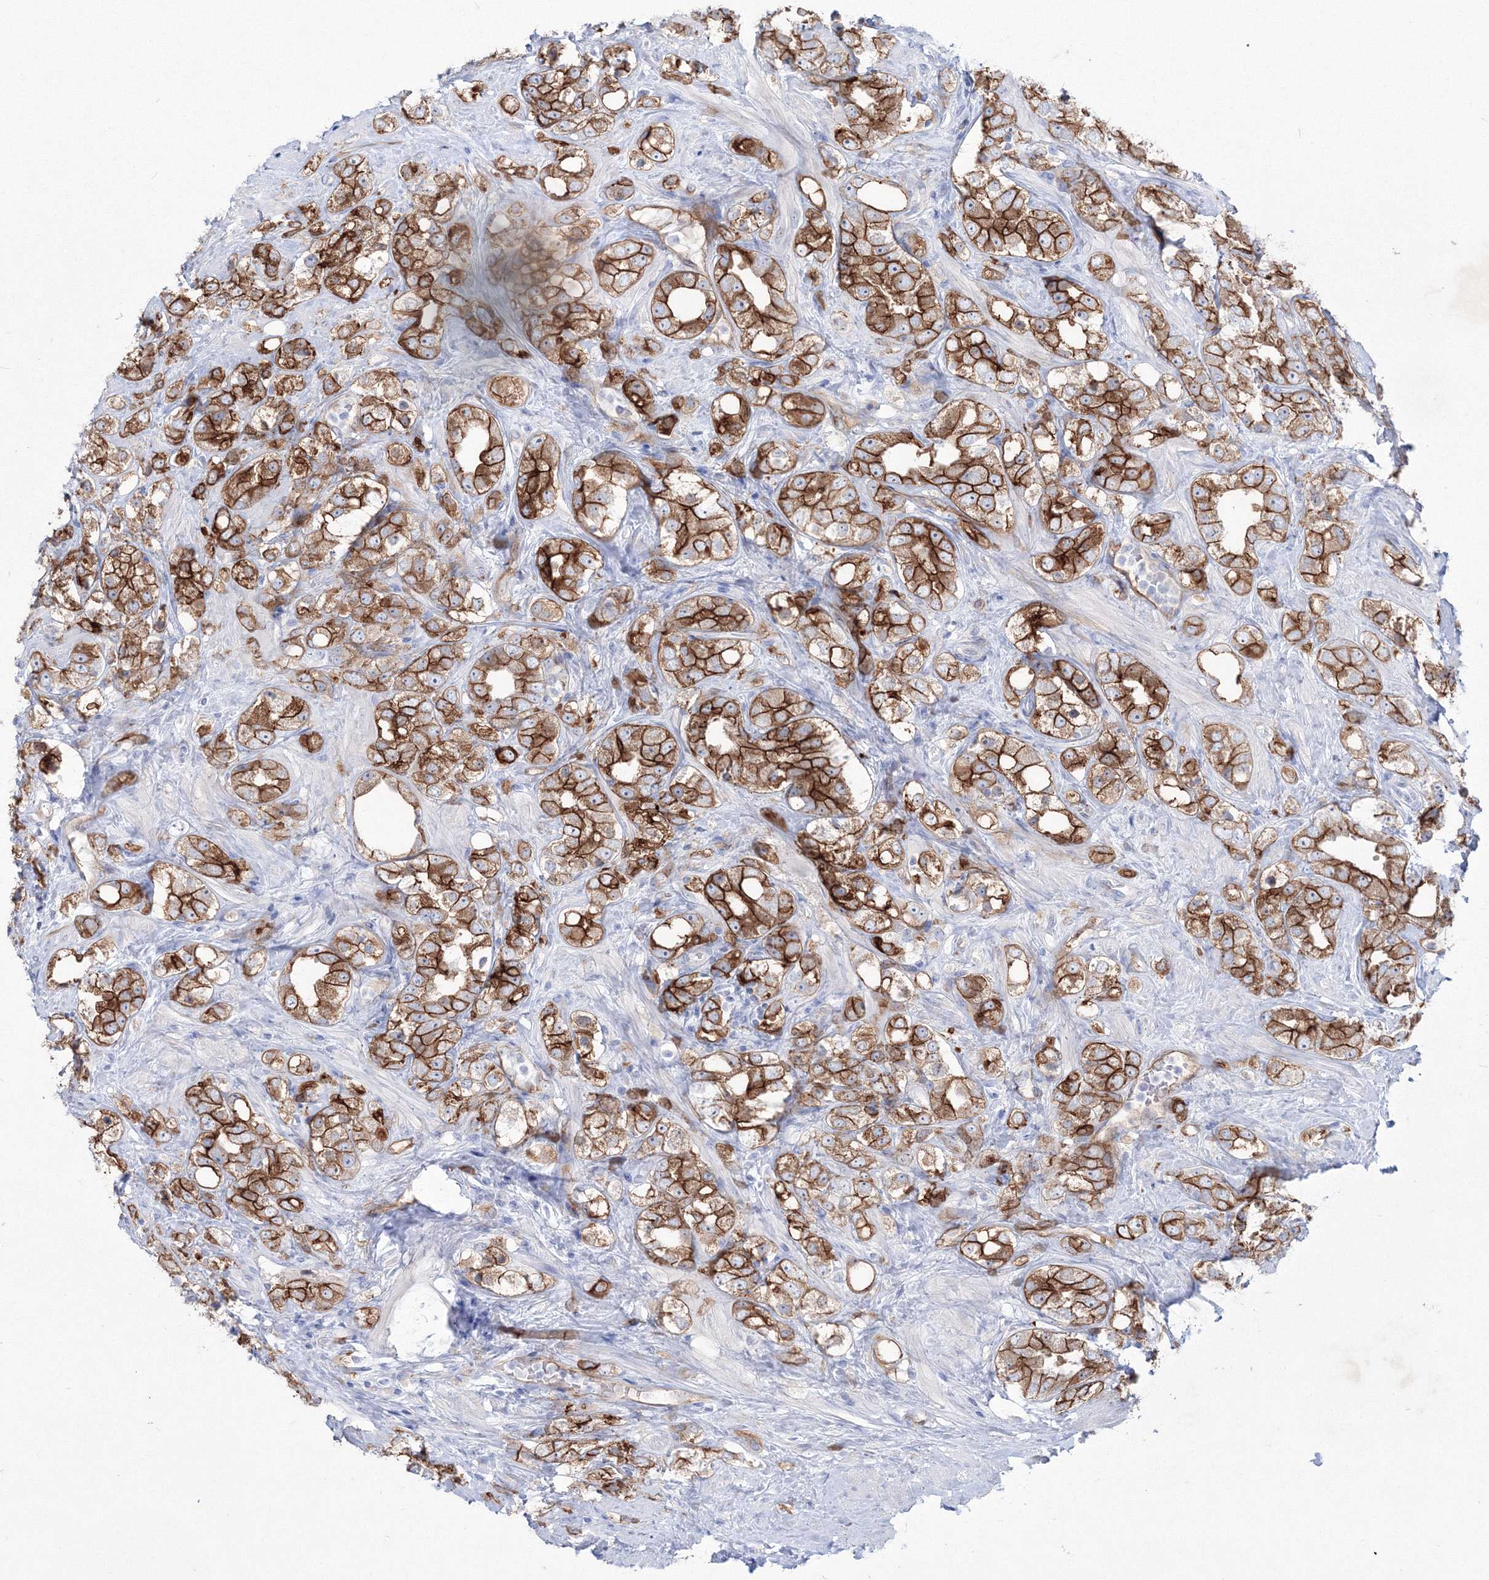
{"staining": {"intensity": "strong", "quantity": ">75%", "location": "cytoplasmic/membranous"}, "tissue": "prostate cancer", "cell_type": "Tumor cells", "image_type": "cancer", "snomed": [{"axis": "morphology", "description": "Adenocarcinoma, NOS"}, {"axis": "topography", "description": "Prostate"}], "caption": "This is an image of immunohistochemistry (IHC) staining of prostate adenocarcinoma, which shows strong expression in the cytoplasmic/membranous of tumor cells.", "gene": "TMEM139", "patient": {"sex": "male", "age": 79}}